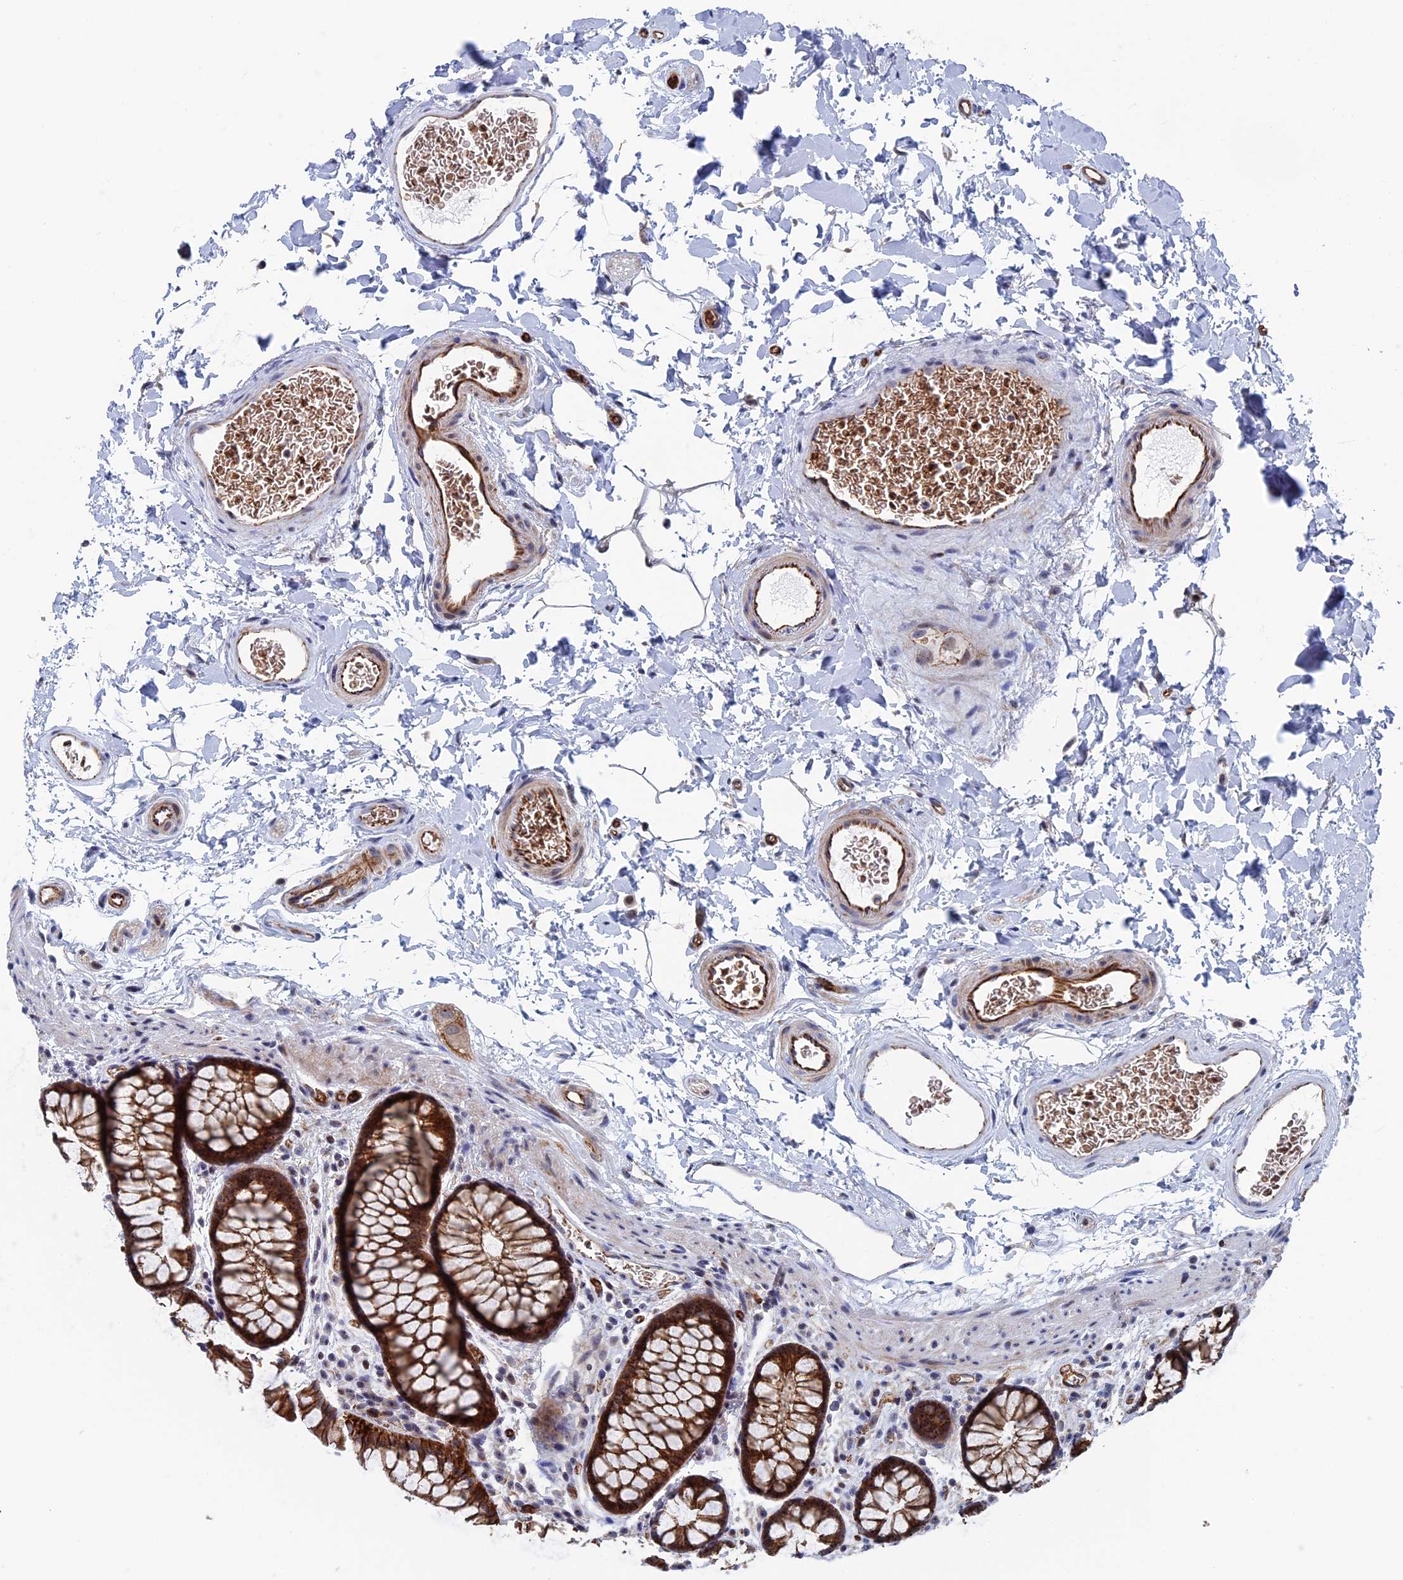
{"staining": {"intensity": "moderate", "quantity": "25%-75%", "location": "cytoplasmic/membranous"}, "tissue": "colon", "cell_type": "Endothelial cells", "image_type": "normal", "snomed": [{"axis": "morphology", "description": "Normal tissue, NOS"}, {"axis": "topography", "description": "Colon"}], "caption": "Benign colon shows moderate cytoplasmic/membranous staining in about 25%-75% of endothelial cells, visualized by immunohistochemistry.", "gene": "EXOSC9", "patient": {"sex": "female", "age": 82}}